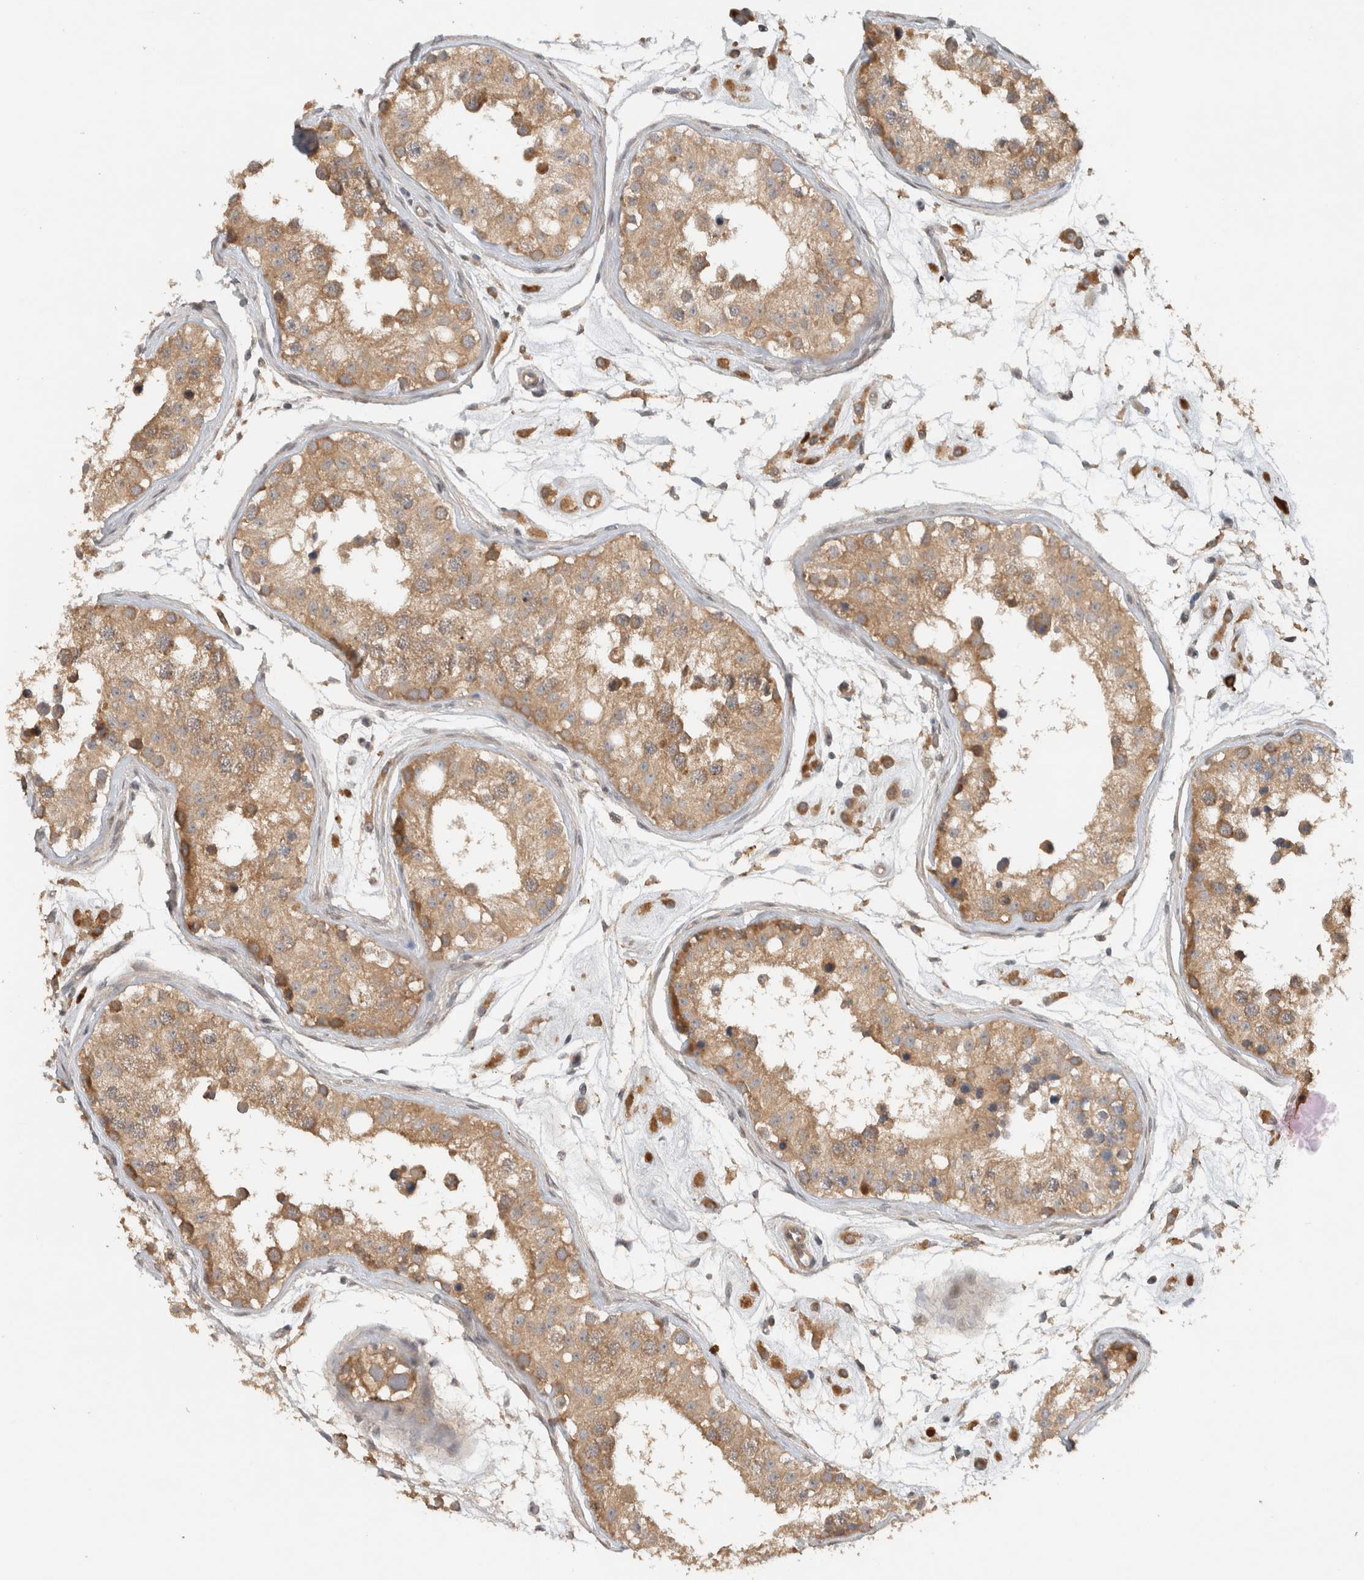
{"staining": {"intensity": "moderate", "quantity": ">75%", "location": "cytoplasmic/membranous"}, "tissue": "testis", "cell_type": "Cells in seminiferous ducts", "image_type": "normal", "snomed": [{"axis": "morphology", "description": "Normal tissue, NOS"}, {"axis": "morphology", "description": "Adenocarcinoma, metastatic, NOS"}, {"axis": "topography", "description": "Testis"}], "caption": "Benign testis demonstrates moderate cytoplasmic/membranous staining in about >75% of cells in seminiferous ducts.", "gene": "ARMC9", "patient": {"sex": "male", "age": 26}}